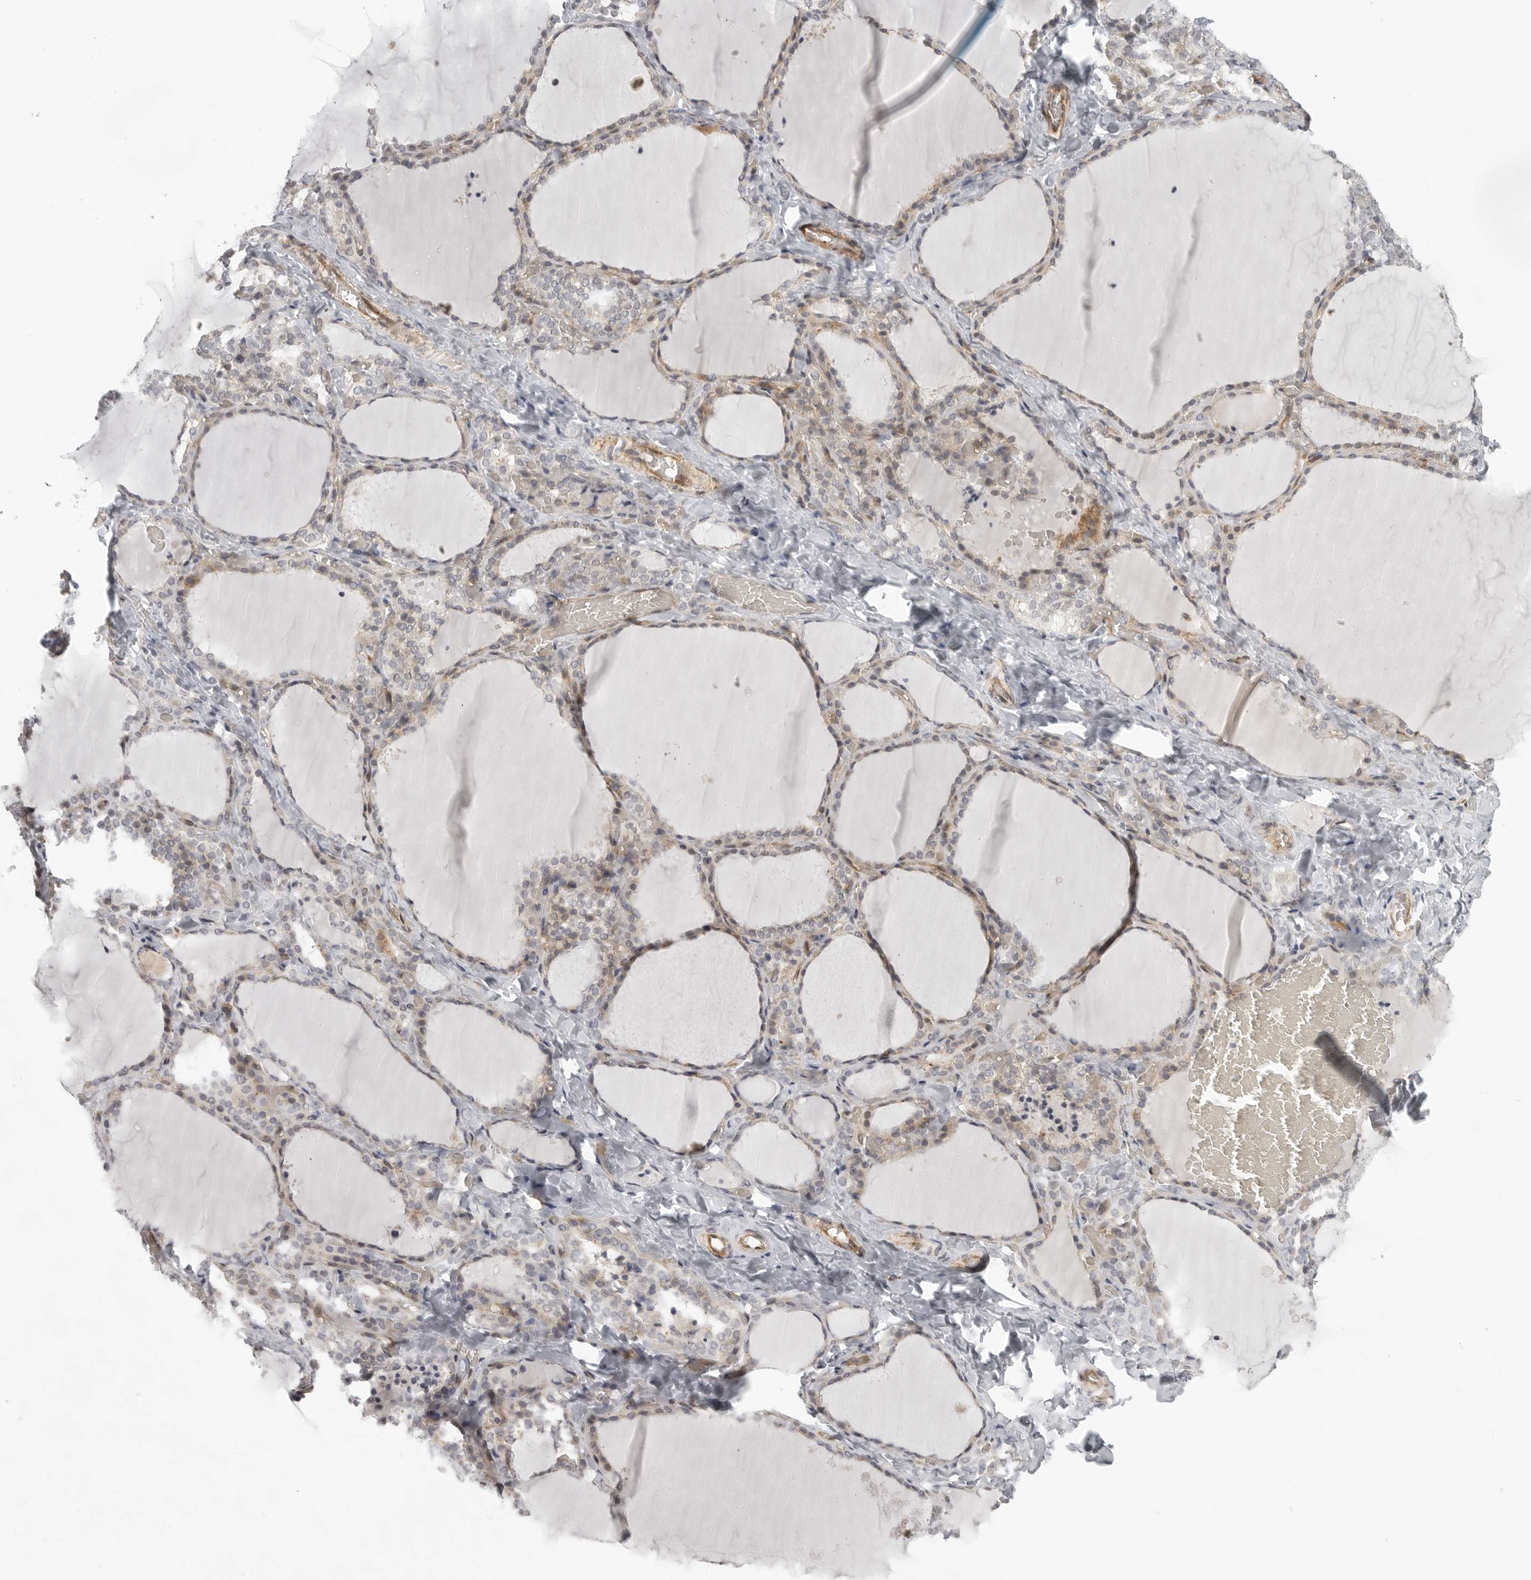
{"staining": {"intensity": "weak", "quantity": ">75%", "location": "cytoplasmic/membranous"}, "tissue": "thyroid gland", "cell_type": "Glandular cells", "image_type": "normal", "snomed": [{"axis": "morphology", "description": "Normal tissue, NOS"}, {"axis": "topography", "description": "Thyroid gland"}], "caption": "IHC of benign thyroid gland reveals low levels of weak cytoplasmic/membranous staining in approximately >75% of glandular cells.", "gene": "TUT4", "patient": {"sex": "female", "age": 22}}